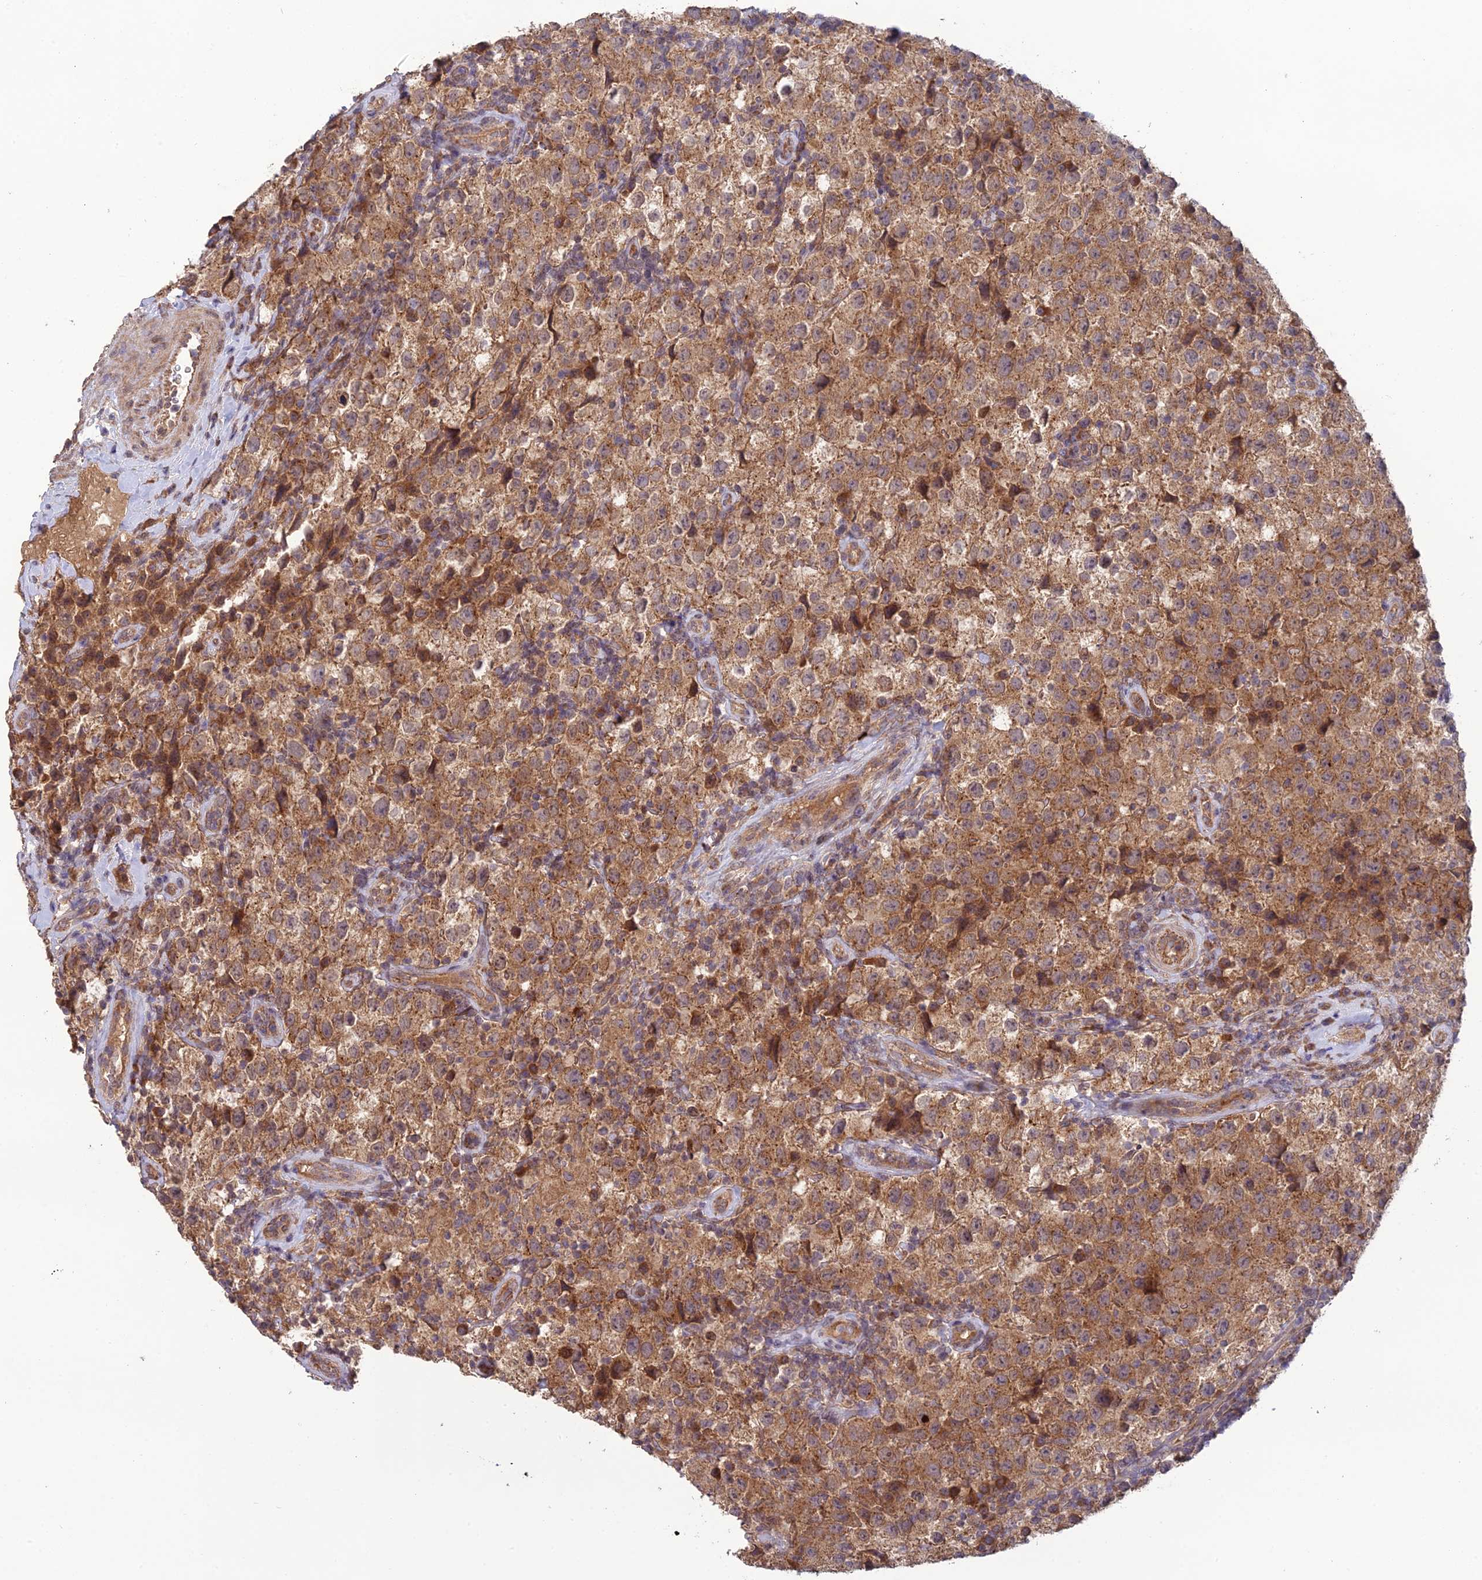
{"staining": {"intensity": "moderate", "quantity": ">75%", "location": "cytoplasmic/membranous"}, "tissue": "testis cancer", "cell_type": "Tumor cells", "image_type": "cancer", "snomed": [{"axis": "morphology", "description": "Seminoma, NOS"}, {"axis": "morphology", "description": "Carcinoma, Embryonal, NOS"}, {"axis": "topography", "description": "Testis"}], "caption": "This histopathology image reveals immunohistochemistry staining of embryonal carcinoma (testis), with medium moderate cytoplasmic/membranous expression in about >75% of tumor cells.", "gene": "MRNIP", "patient": {"sex": "male", "age": 41}}